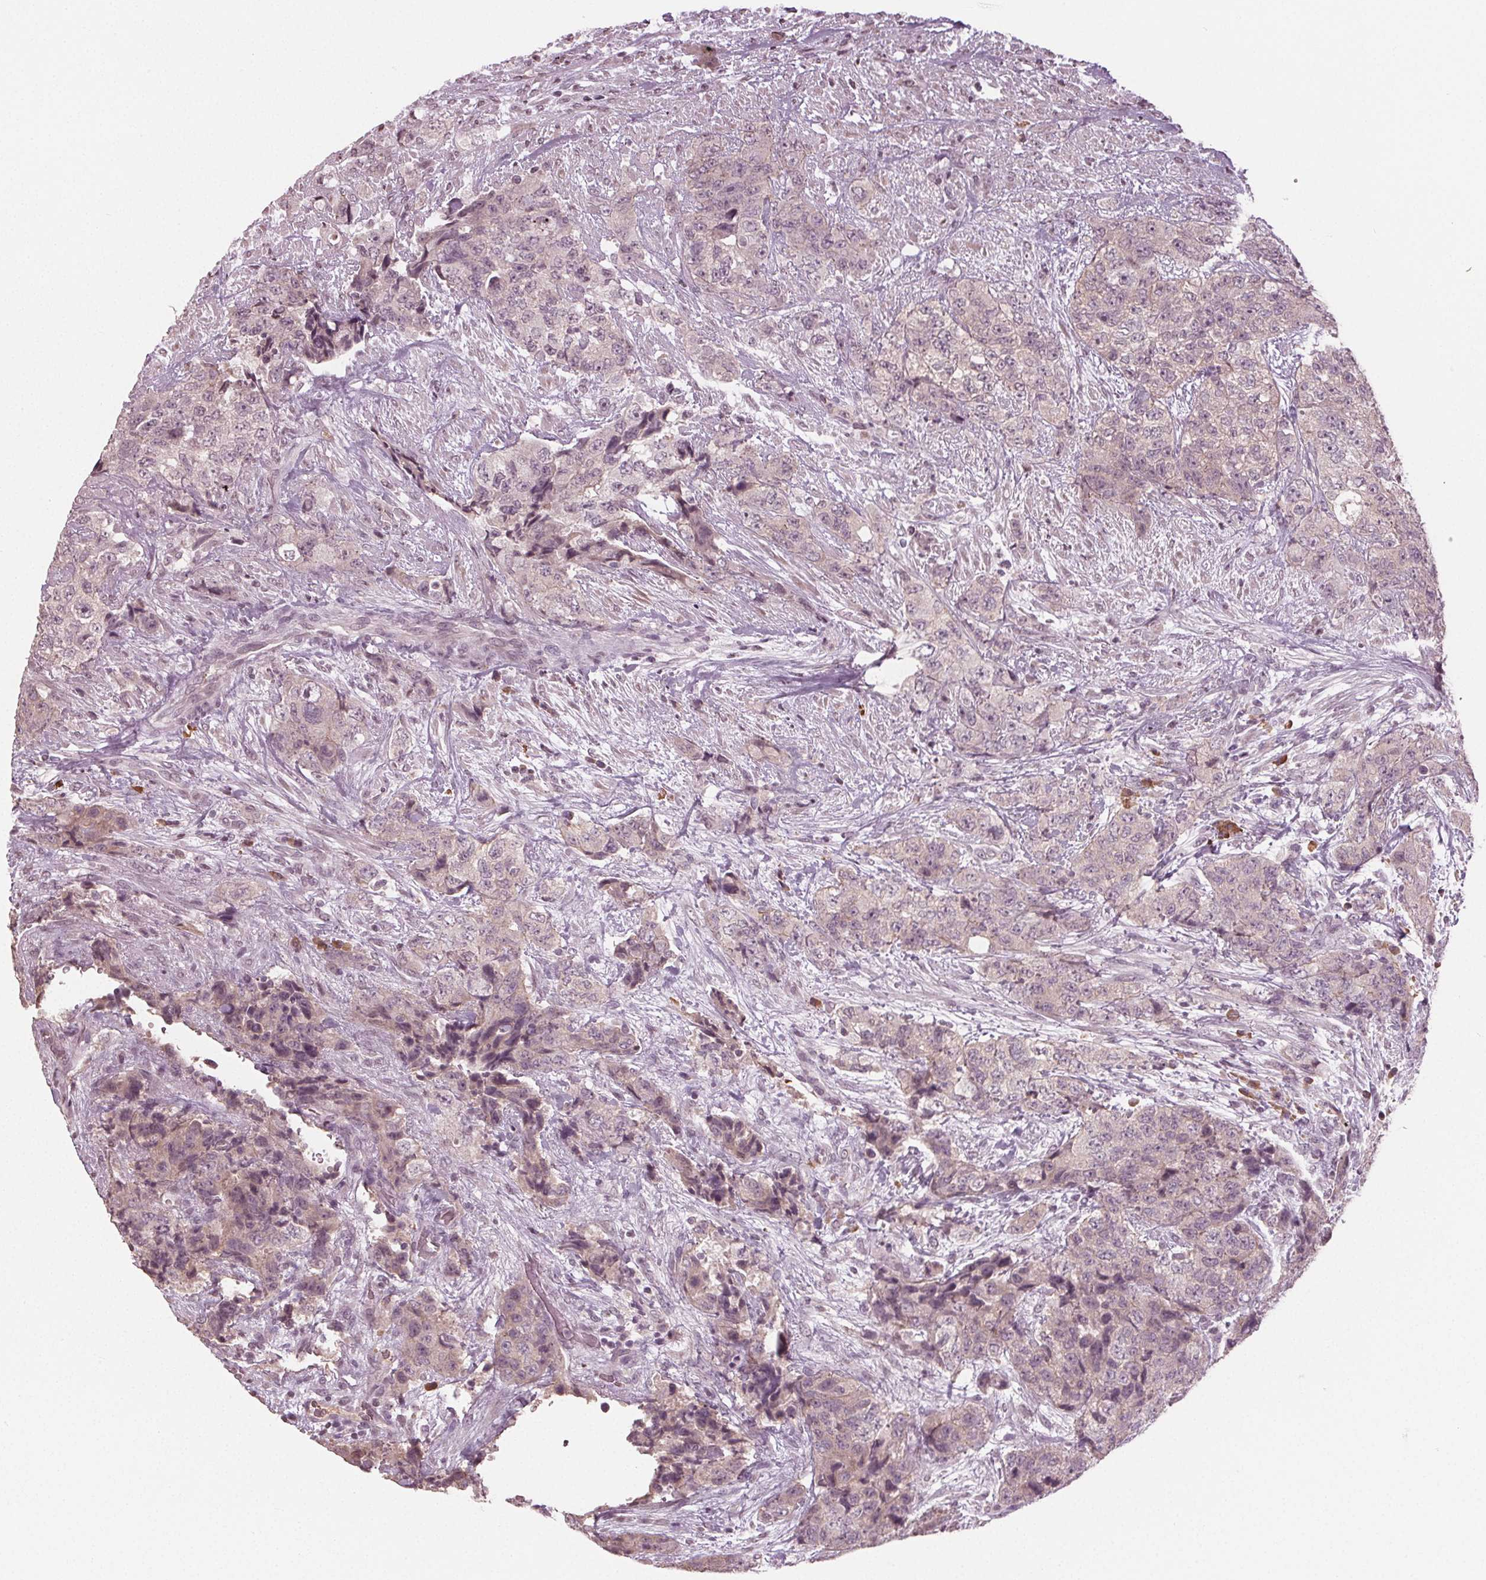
{"staining": {"intensity": "negative", "quantity": "none", "location": "none"}, "tissue": "urothelial cancer", "cell_type": "Tumor cells", "image_type": "cancer", "snomed": [{"axis": "morphology", "description": "Urothelial carcinoma, High grade"}, {"axis": "topography", "description": "Urinary bladder"}], "caption": "A high-resolution image shows immunohistochemistry (IHC) staining of urothelial cancer, which exhibits no significant positivity in tumor cells.", "gene": "CXCL16", "patient": {"sex": "female", "age": 78}}